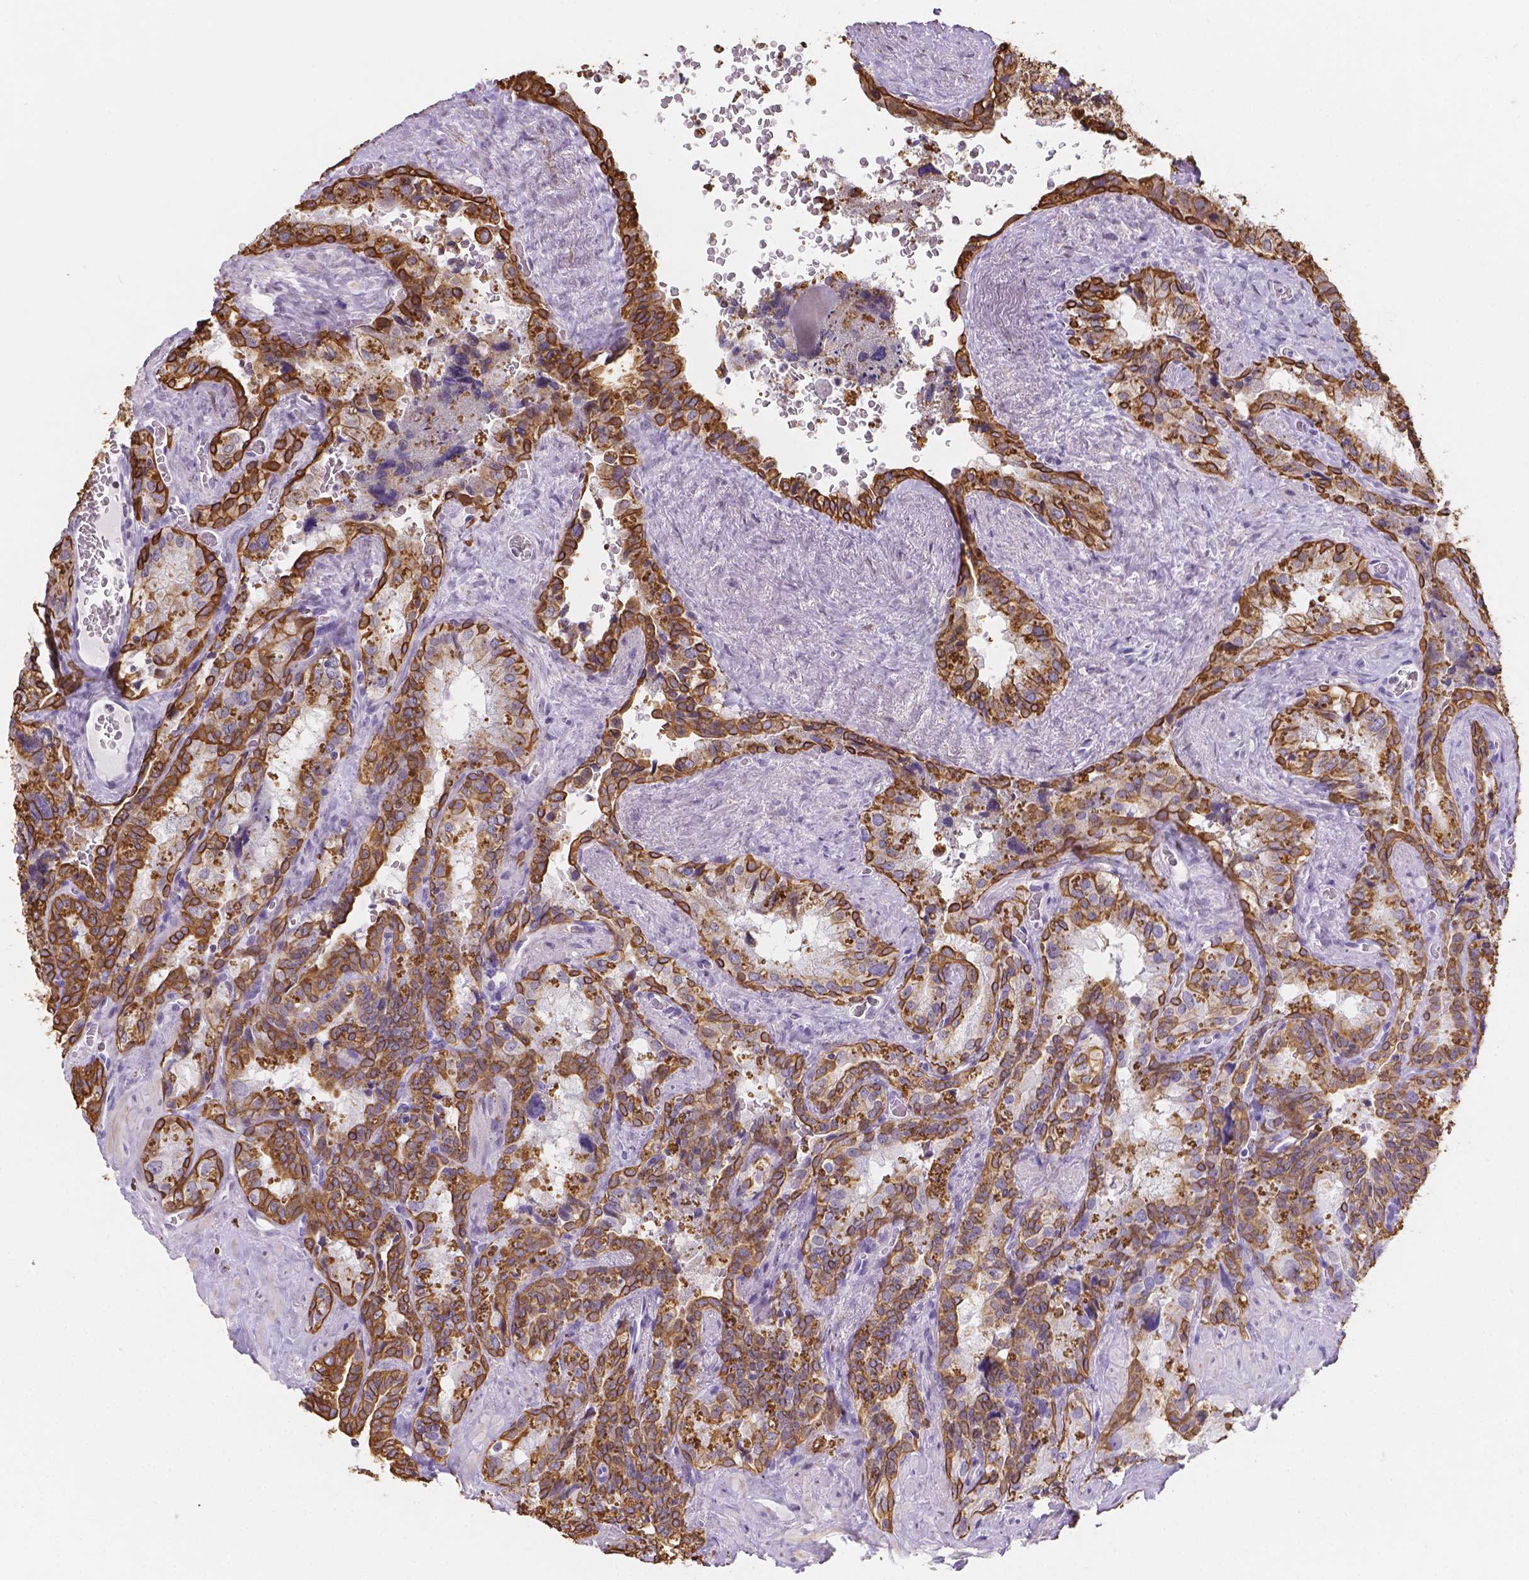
{"staining": {"intensity": "strong", "quantity": ">75%", "location": "cytoplasmic/membranous"}, "tissue": "seminal vesicle", "cell_type": "Glandular cells", "image_type": "normal", "snomed": [{"axis": "morphology", "description": "Normal tissue, NOS"}, {"axis": "topography", "description": "Prostate"}, {"axis": "topography", "description": "Seminal veicle"}], "caption": "A high amount of strong cytoplasmic/membranous staining is seen in about >75% of glandular cells in benign seminal vesicle.", "gene": "DMWD", "patient": {"sex": "male", "age": 71}}